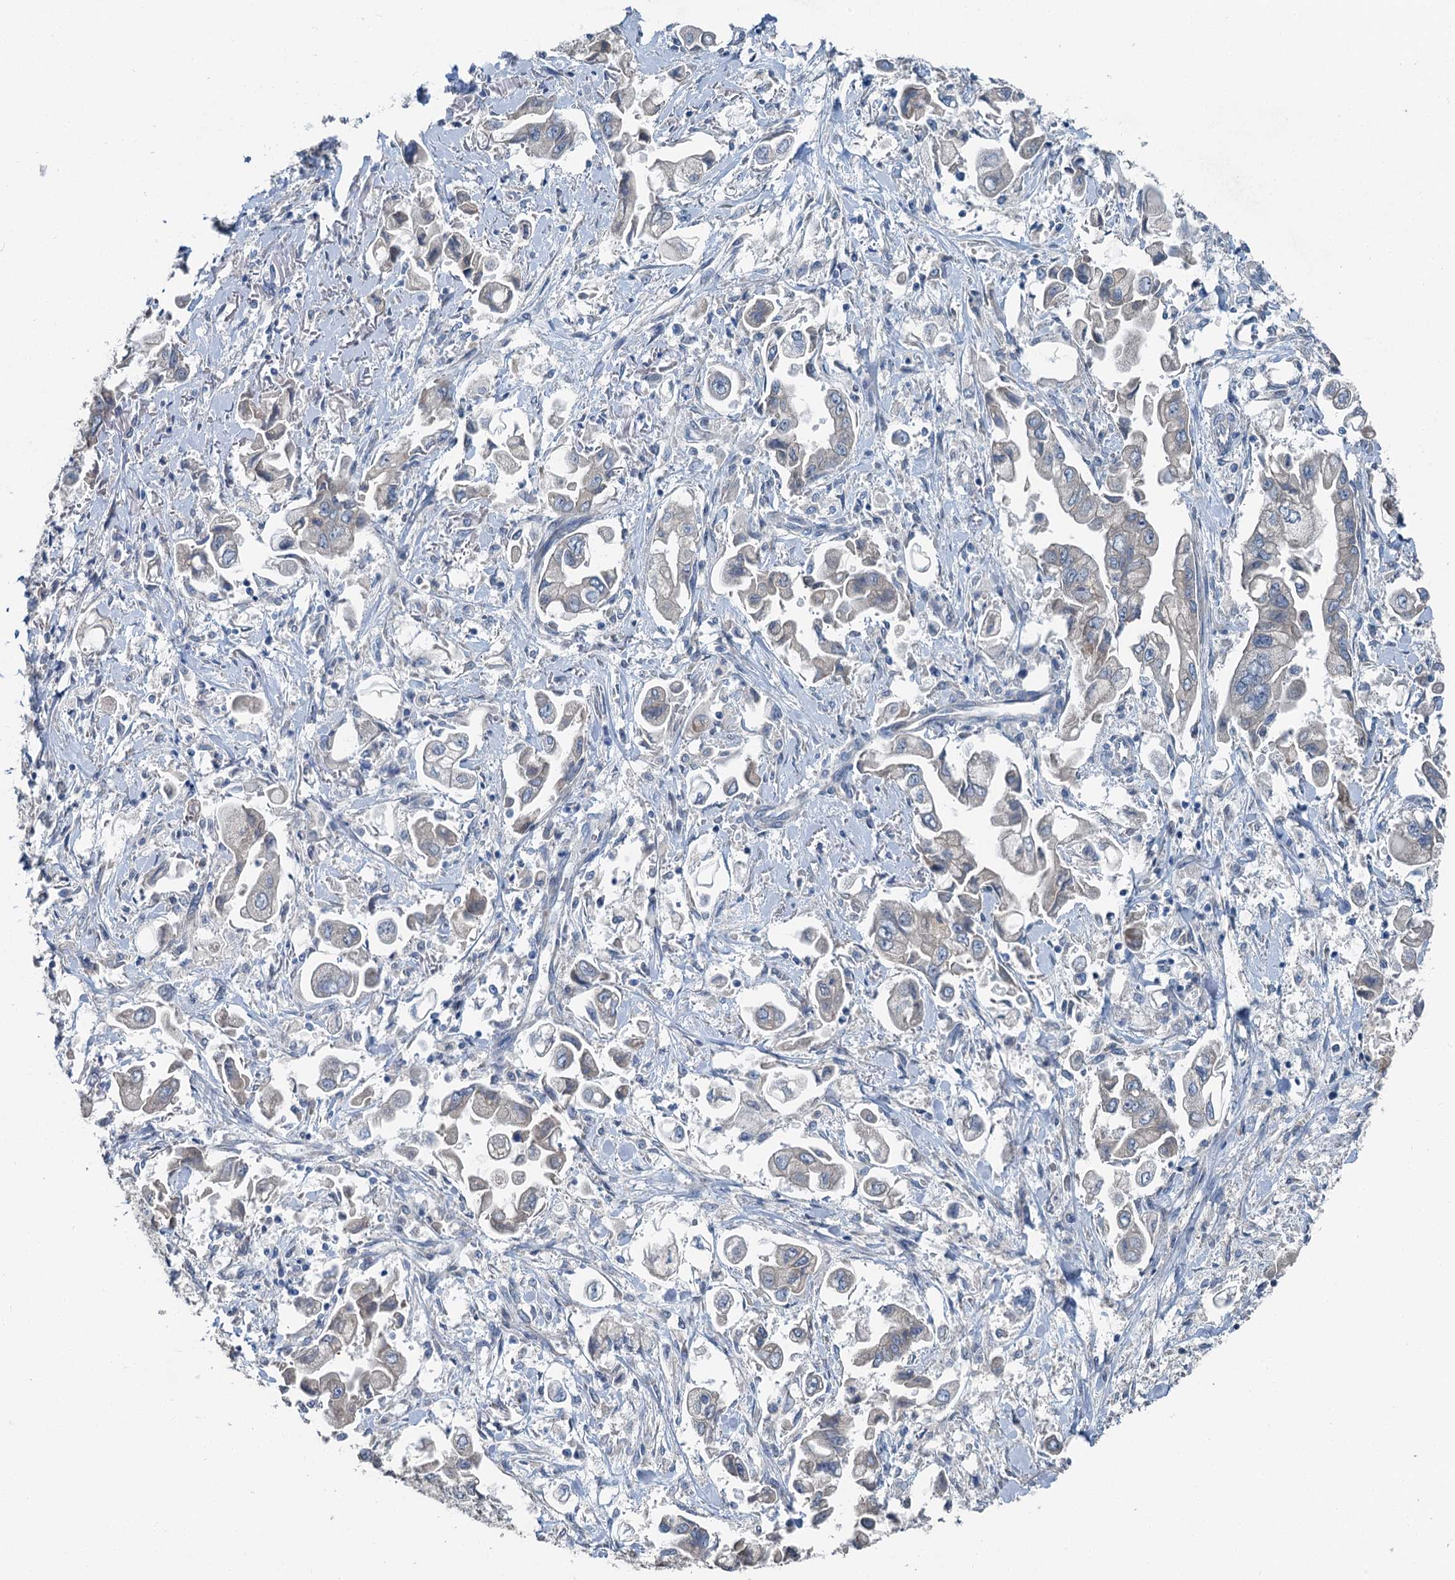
{"staining": {"intensity": "negative", "quantity": "none", "location": "none"}, "tissue": "stomach cancer", "cell_type": "Tumor cells", "image_type": "cancer", "snomed": [{"axis": "morphology", "description": "Adenocarcinoma, NOS"}, {"axis": "topography", "description": "Stomach"}], "caption": "A high-resolution image shows immunohistochemistry staining of stomach adenocarcinoma, which demonstrates no significant positivity in tumor cells. Nuclei are stained in blue.", "gene": "C6orf120", "patient": {"sex": "male", "age": 62}}